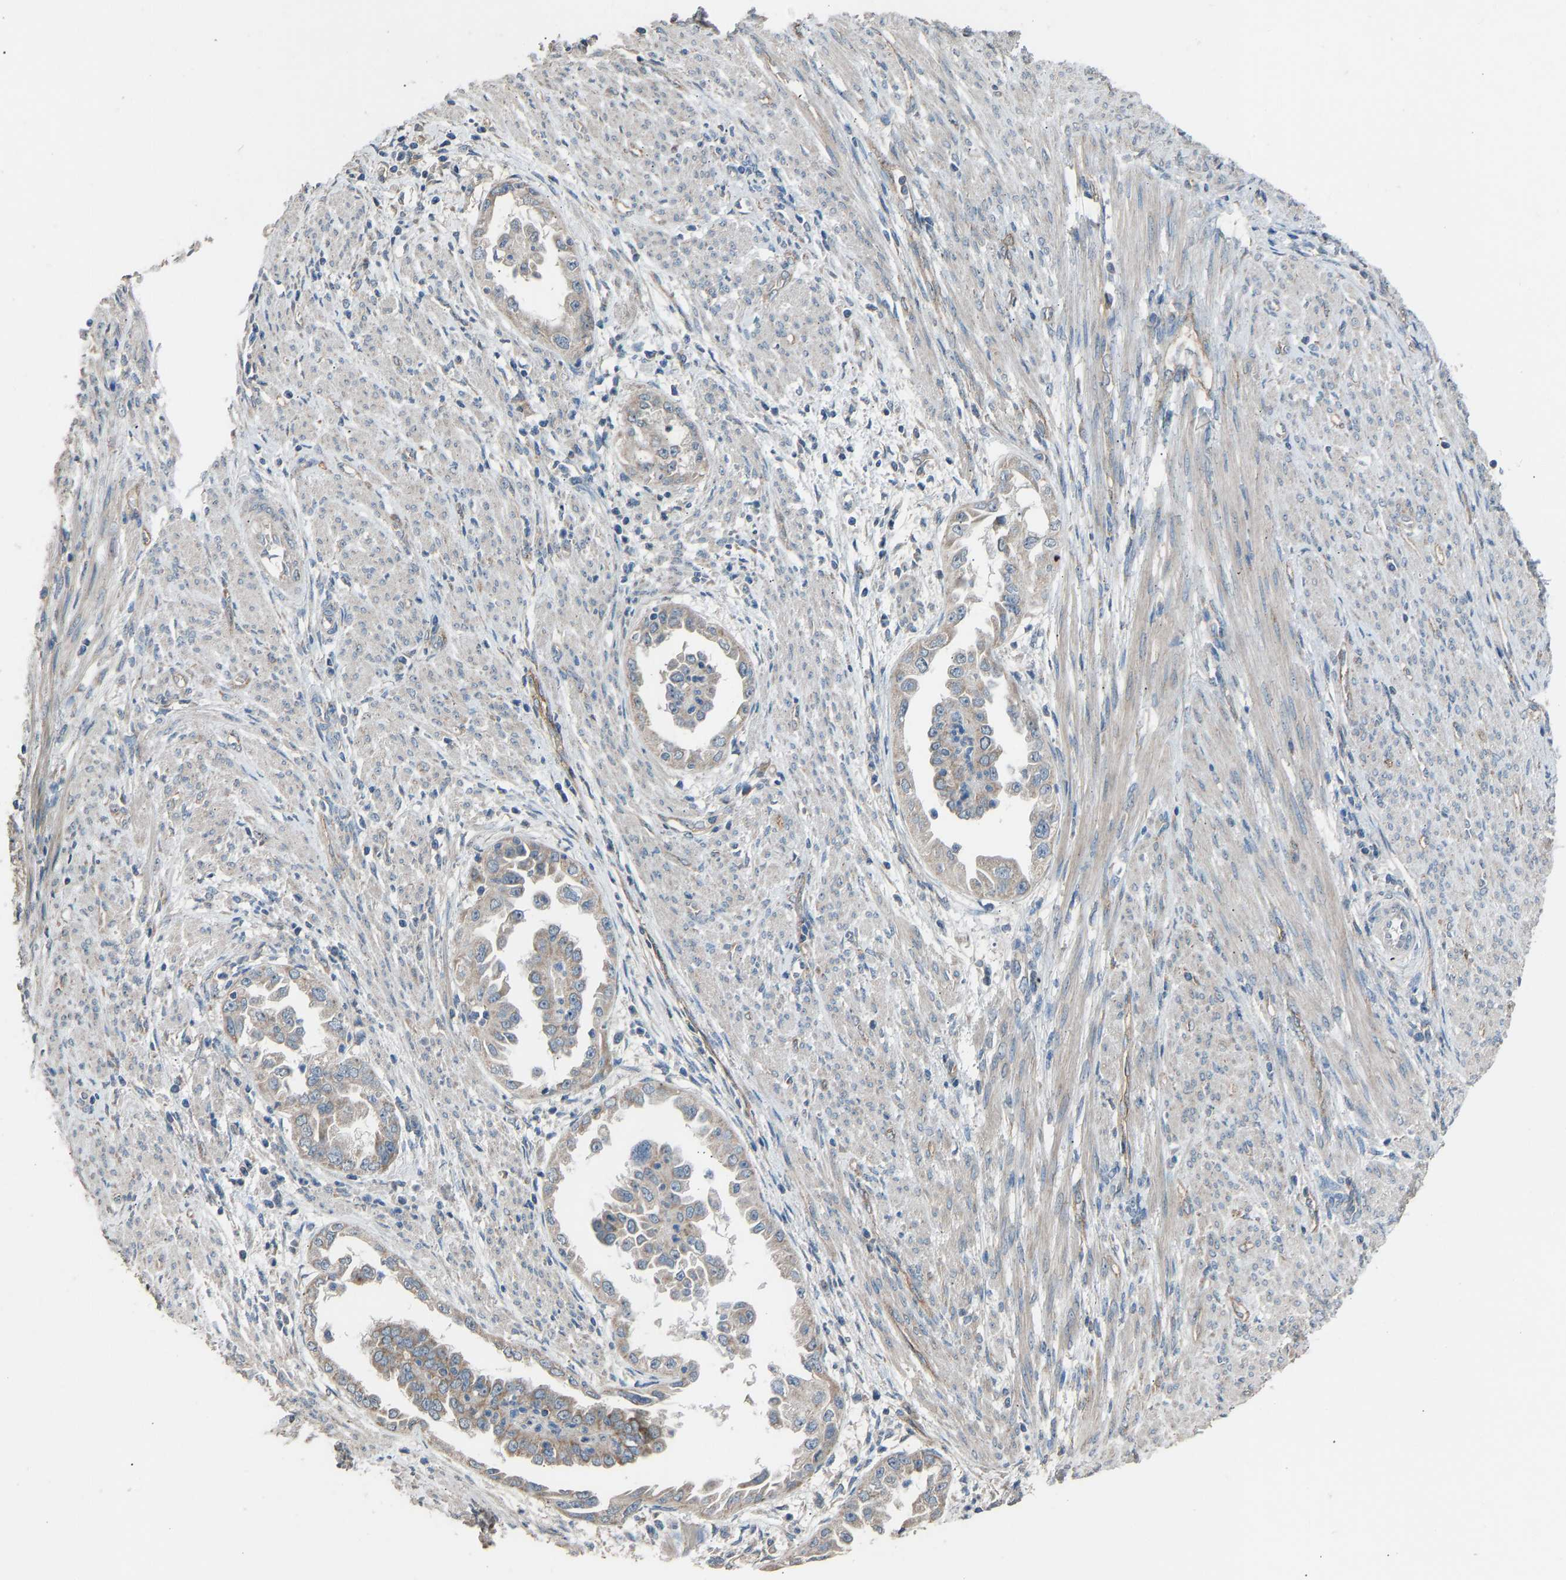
{"staining": {"intensity": "weak", "quantity": ">75%", "location": "cytoplasmic/membranous"}, "tissue": "endometrial cancer", "cell_type": "Tumor cells", "image_type": "cancer", "snomed": [{"axis": "morphology", "description": "Adenocarcinoma, NOS"}, {"axis": "topography", "description": "Endometrium"}], "caption": "This is an image of IHC staining of adenocarcinoma (endometrial), which shows weak positivity in the cytoplasmic/membranous of tumor cells.", "gene": "TGFBR3", "patient": {"sex": "female", "age": 85}}